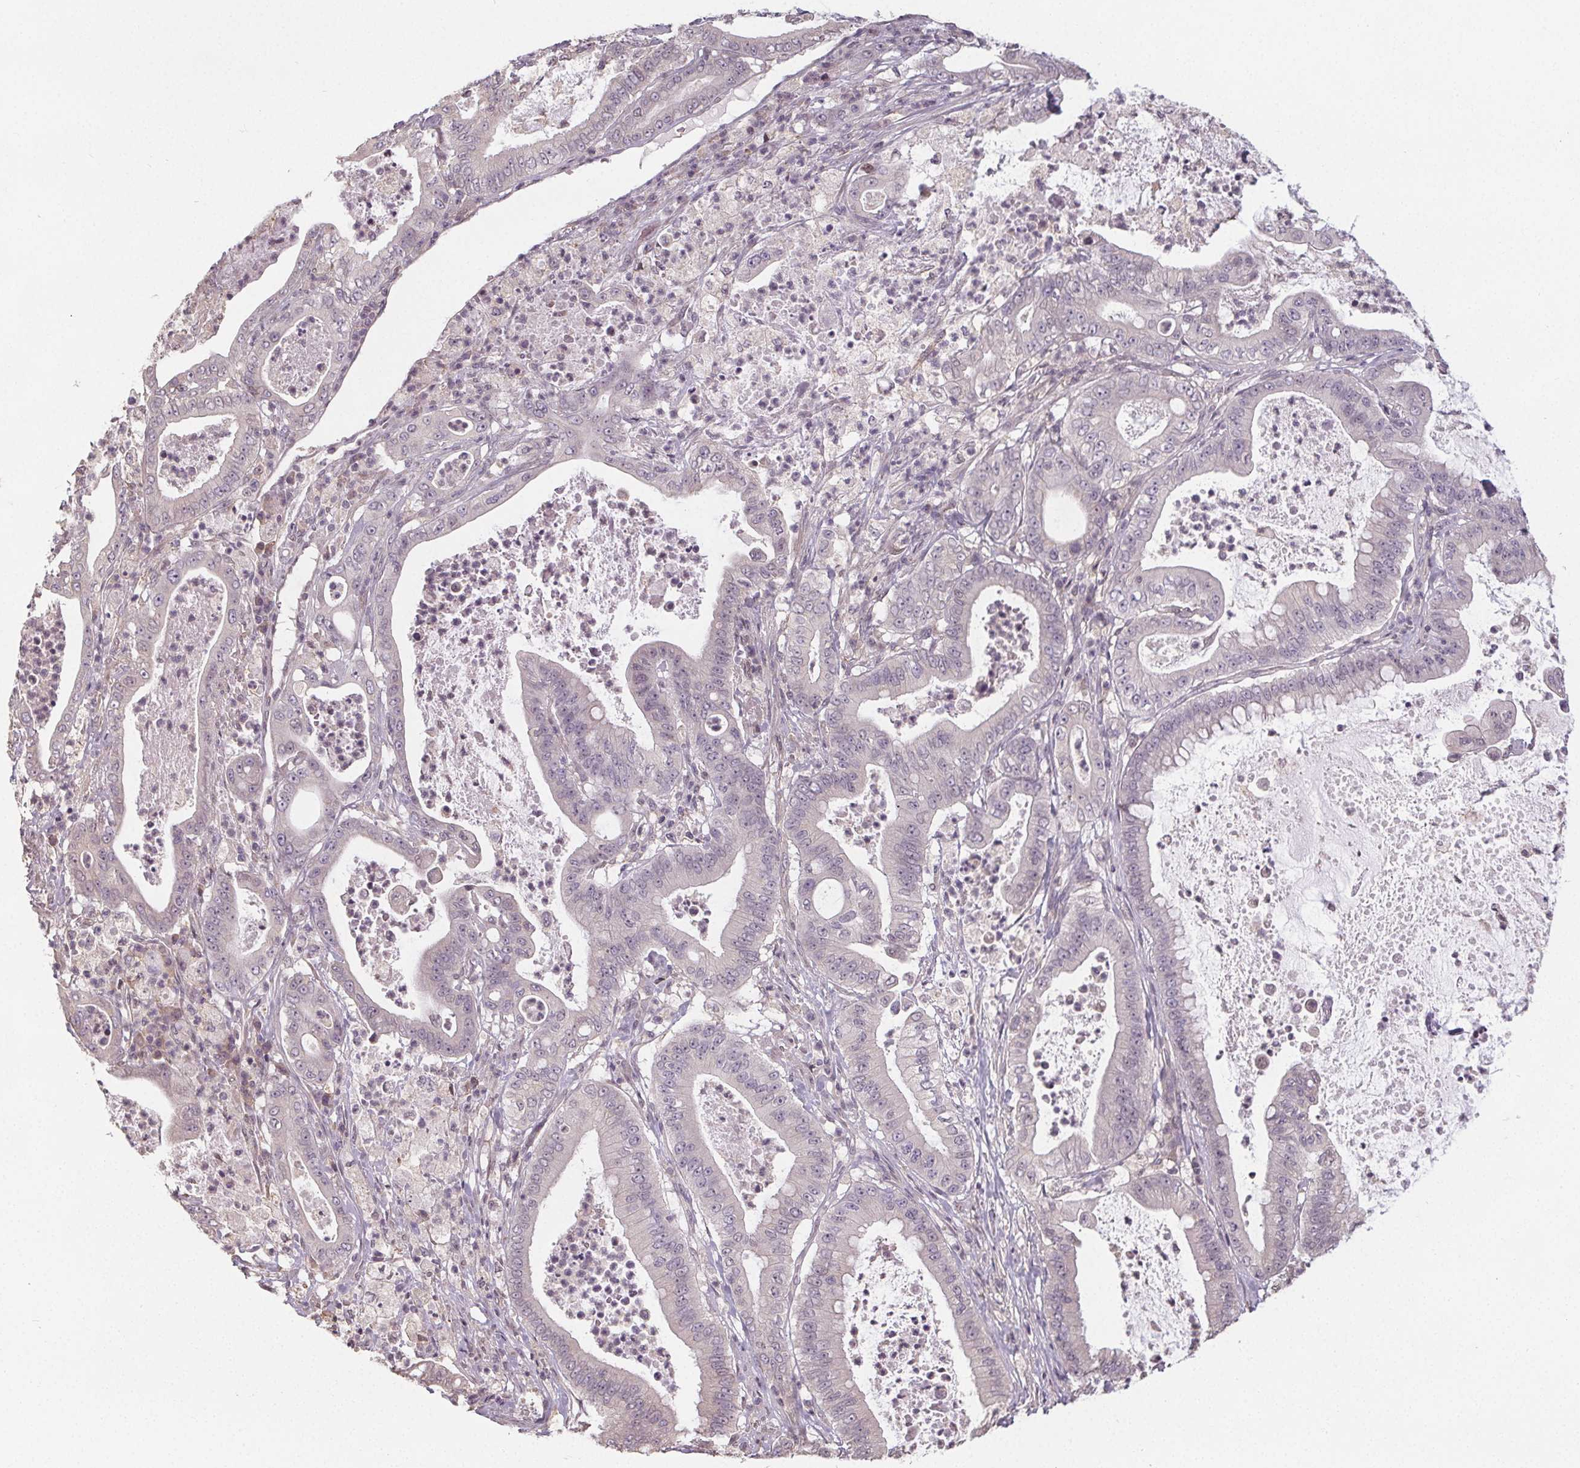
{"staining": {"intensity": "negative", "quantity": "none", "location": "none"}, "tissue": "pancreatic cancer", "cell_type": "Tumor cells", "image_type": "cancer", "snomed": [{"axis": "morphology", "description": "Adenocarcinoma, NOS"}, {"axis": "topography", "description": "Pancreas"}], "caption": "Human adenocarcinoma (pancreatic) stained for a protein using IHC displays no expression in tumor cells.", "gene": "SLC26A2", "patient": {"sex": "male", "age": 71}}